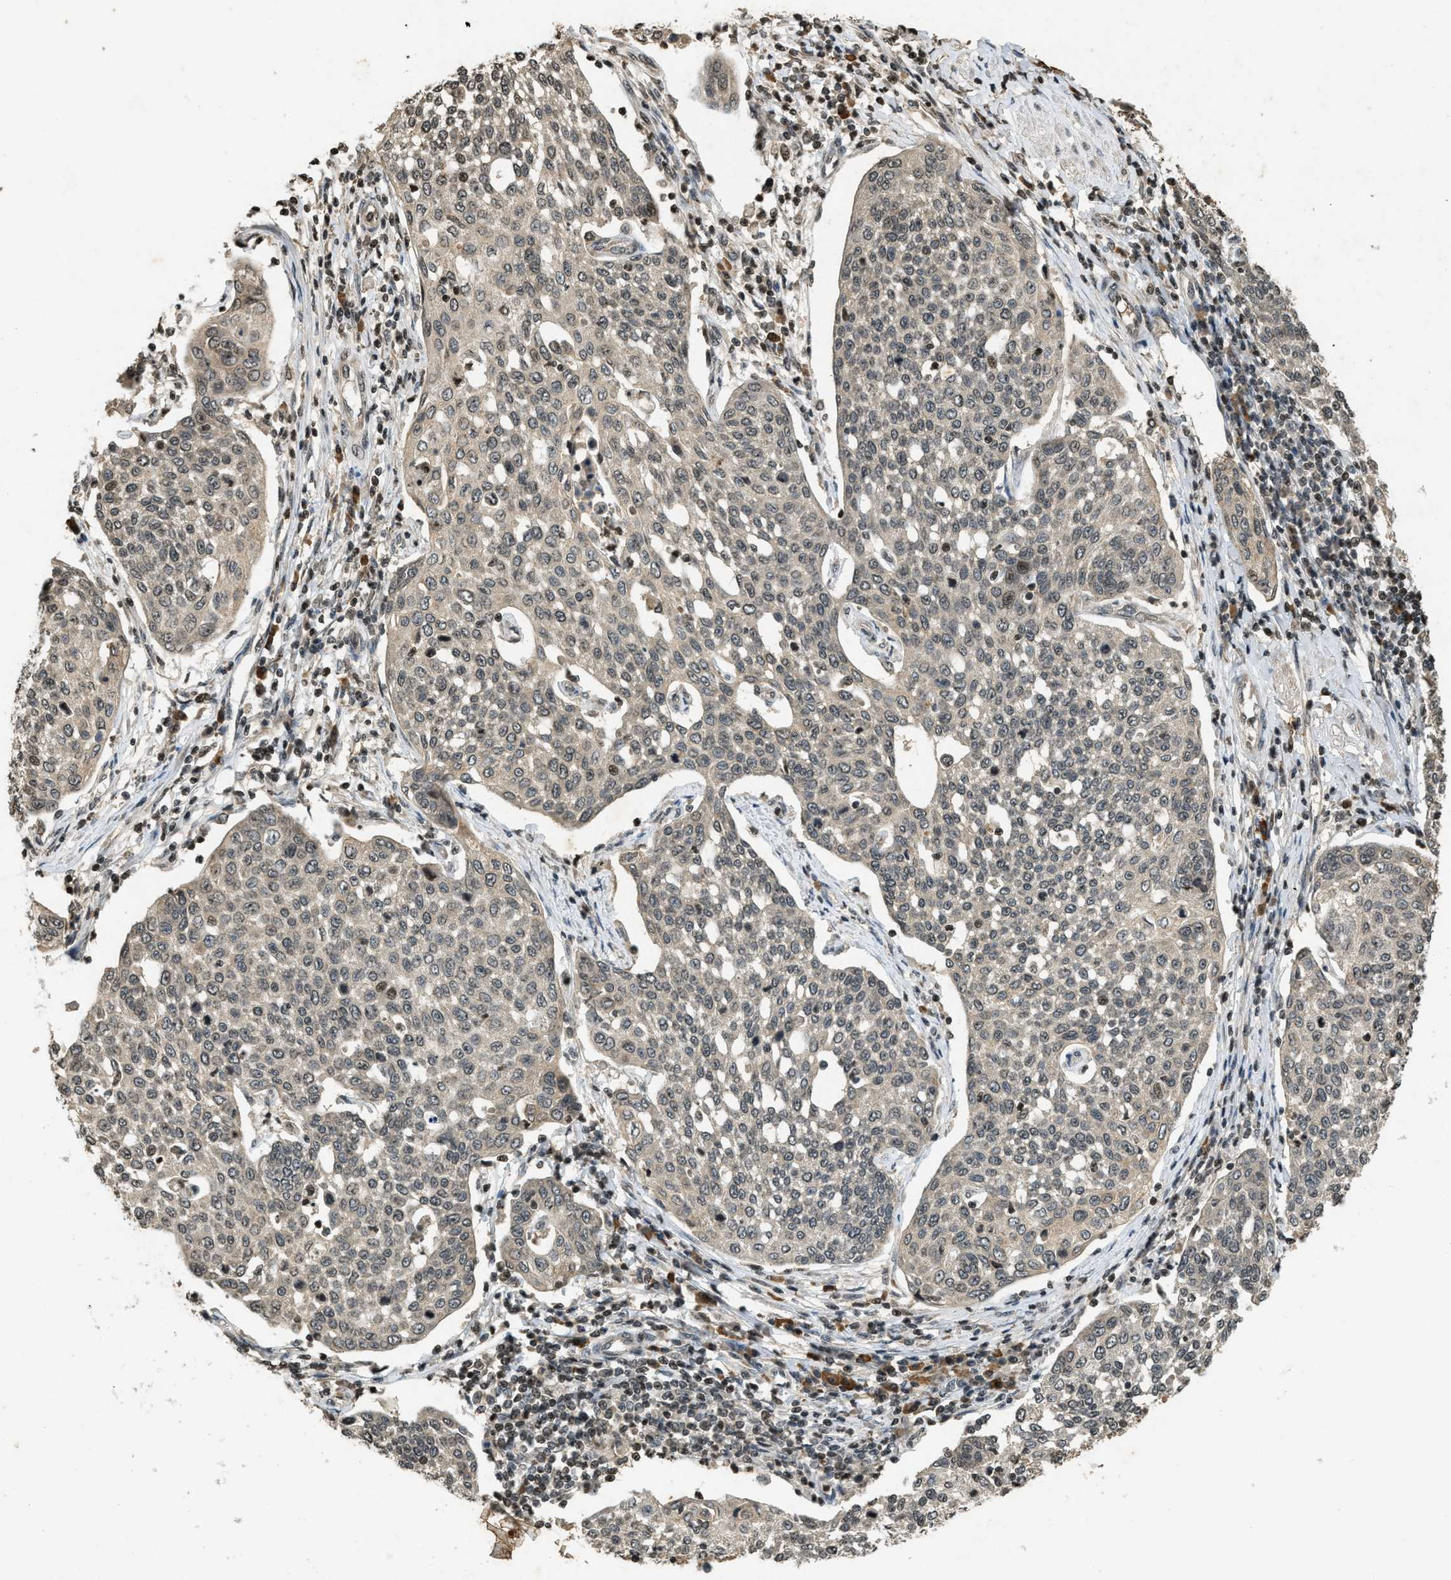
{"staining": {"intensity": "moderate", "quantity": ">75%", "location": "nuclear"}, "tissue": "cervical cancer", "cell_type": "Tumor cells", "image_type": "cancer", "snomed": [{"axis": "morphology", "description": "Squamous cell carcinoma, NOS"}, {"axis": "topography", "description": "Cervix"}], "caption": "Tumor cells show medium levels of moderate nuclear staining in approximately >75% of cells in human cervical squamous cell carcinoma.", "gene": "SIAH1", "patient": {"sex": "female", "age": 34}}